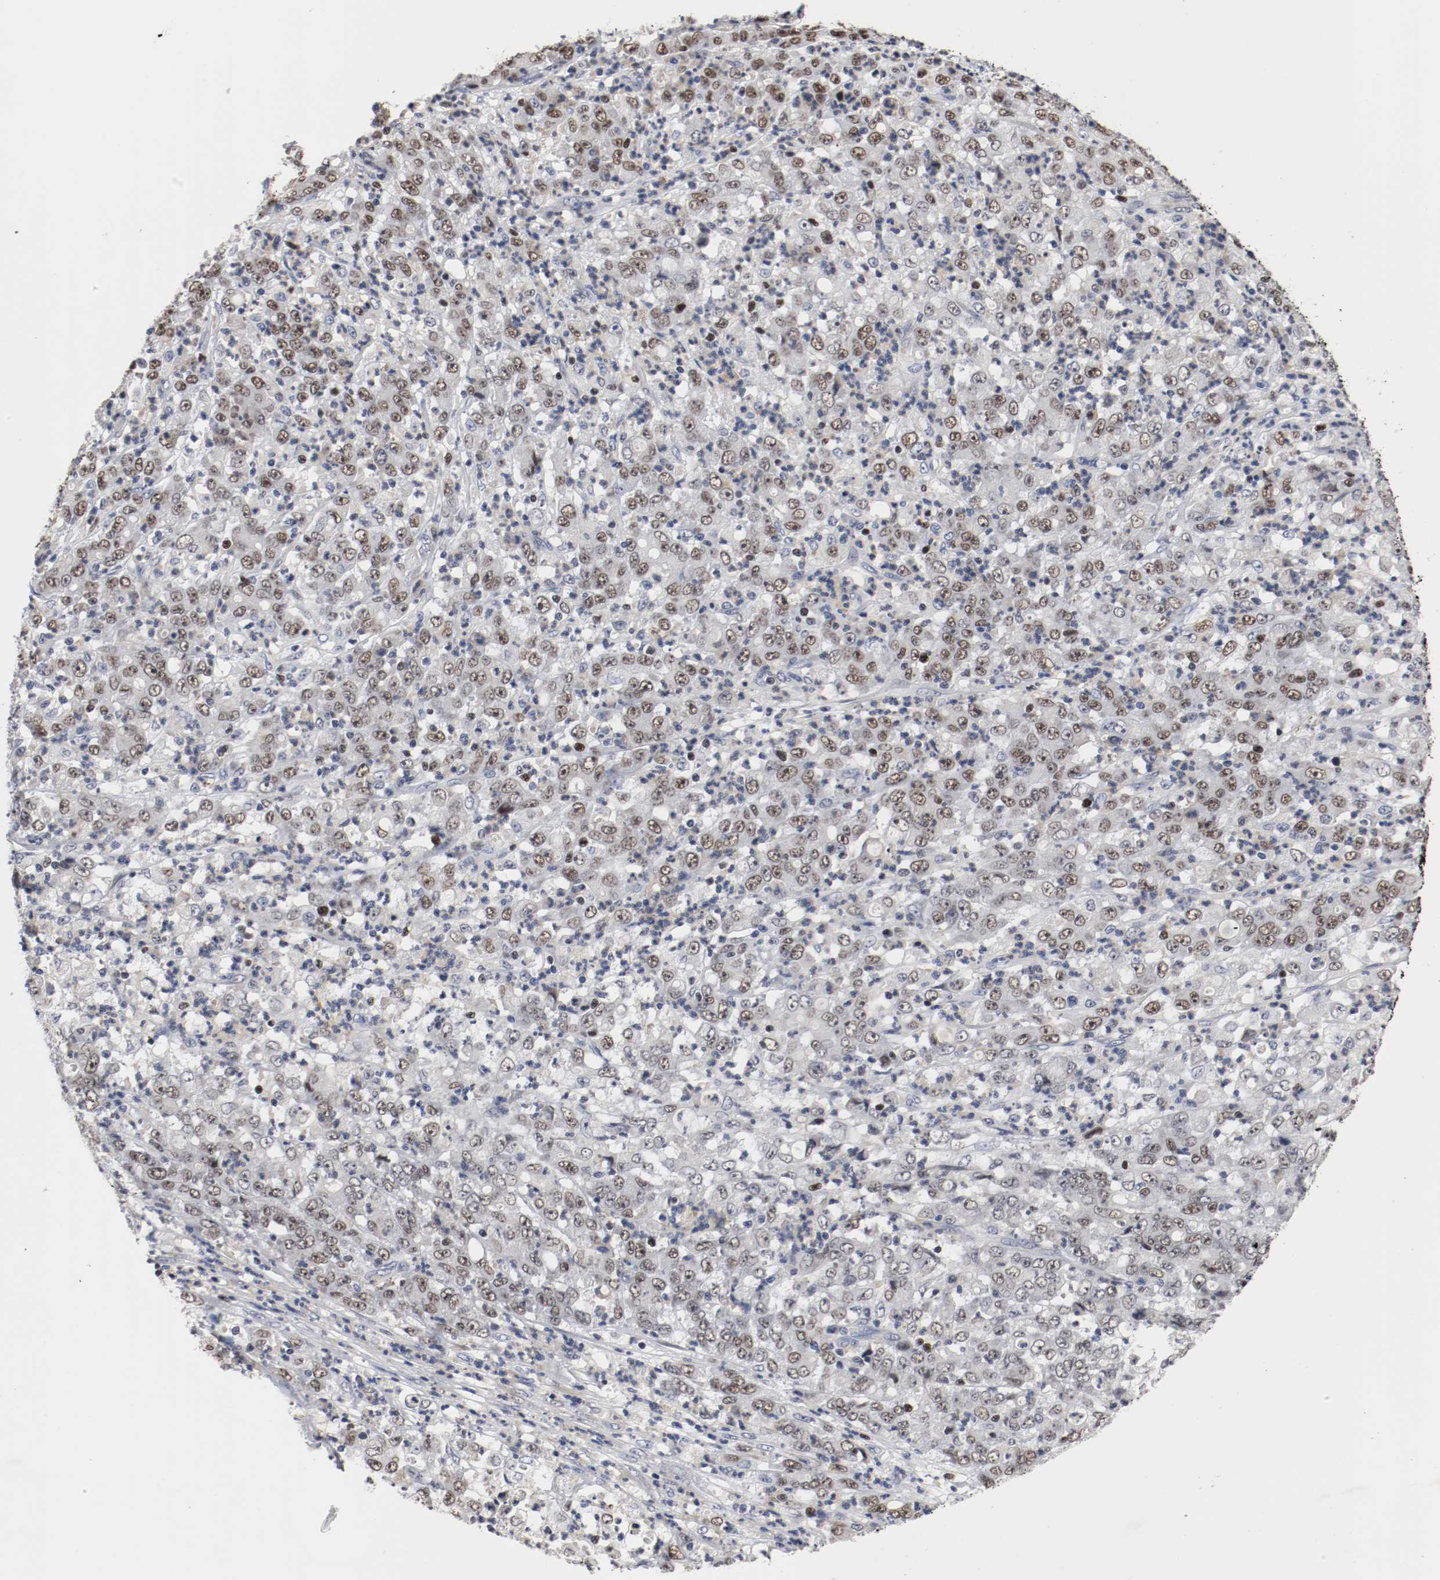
{"staining": {"intensity": "weak", "quantity": ">75%", "location": "nuclear"}, "tissue": "stomach cancer", "cell_type": "Tumor cells", "image_type": "cancer", "snomed": [{"axis": "morphology", "description": "Adenocarcinoma, NOS"}, {"axis": "topography", "description": "Stomach, lower"}], "caption": "Stomach cancer (adenocarcinoma) stained with a protein marker demonstrates weak staining in tumor cells.", "gene": "MCM6", "patient": {"sex": "female", "age": 71}}